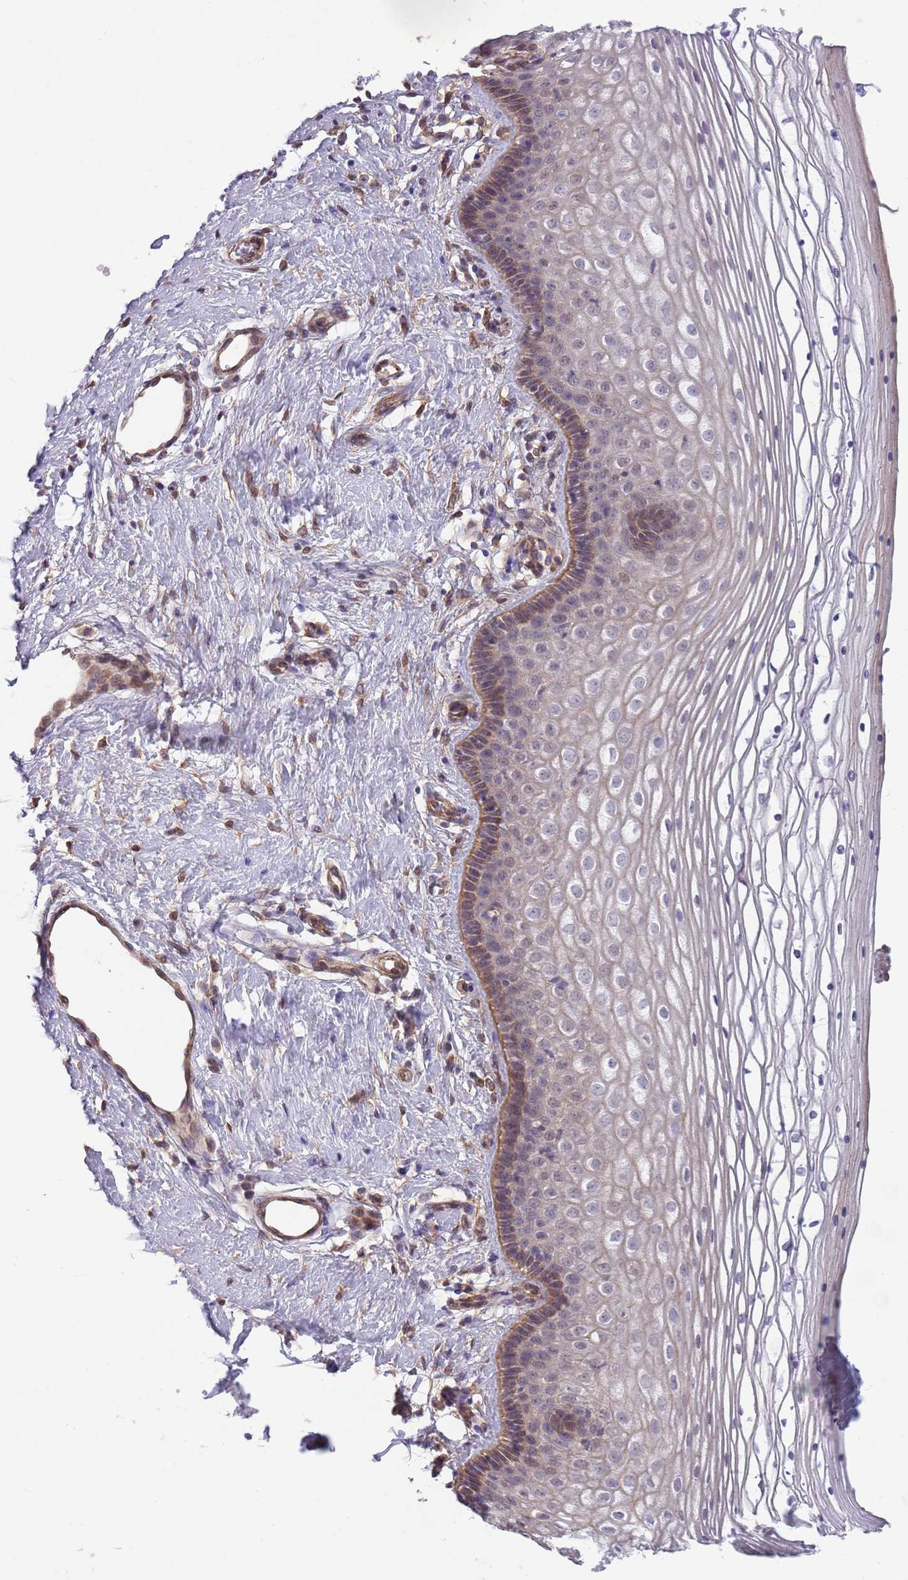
{"staining": {"intensity": "moderate", "quantity": "<25%", "location": "cytoplasmic/membranous"}, "tissue": "vagina", "cell_type": "Squamous epithelial cells", "image_type": "normal", "snomed": [{"axis": "morphology", "description": "Normal tissue, NOS"}, {"axis": "topography", "description": "Vagina"}], "caption": "Squamous epithelial cells demonstrate low levels of moderate cytoplasmic/membranous expression in approximately <25% of cells in unremarkable vagina. Using DAB (3,3'-diaminobenzidine) (brown) and hematoxylin (blue) stains, captured at high magnification using brightfield microscopy.", "gene": "CREBZF", "patient": {"sex": "female", "age": 46}}